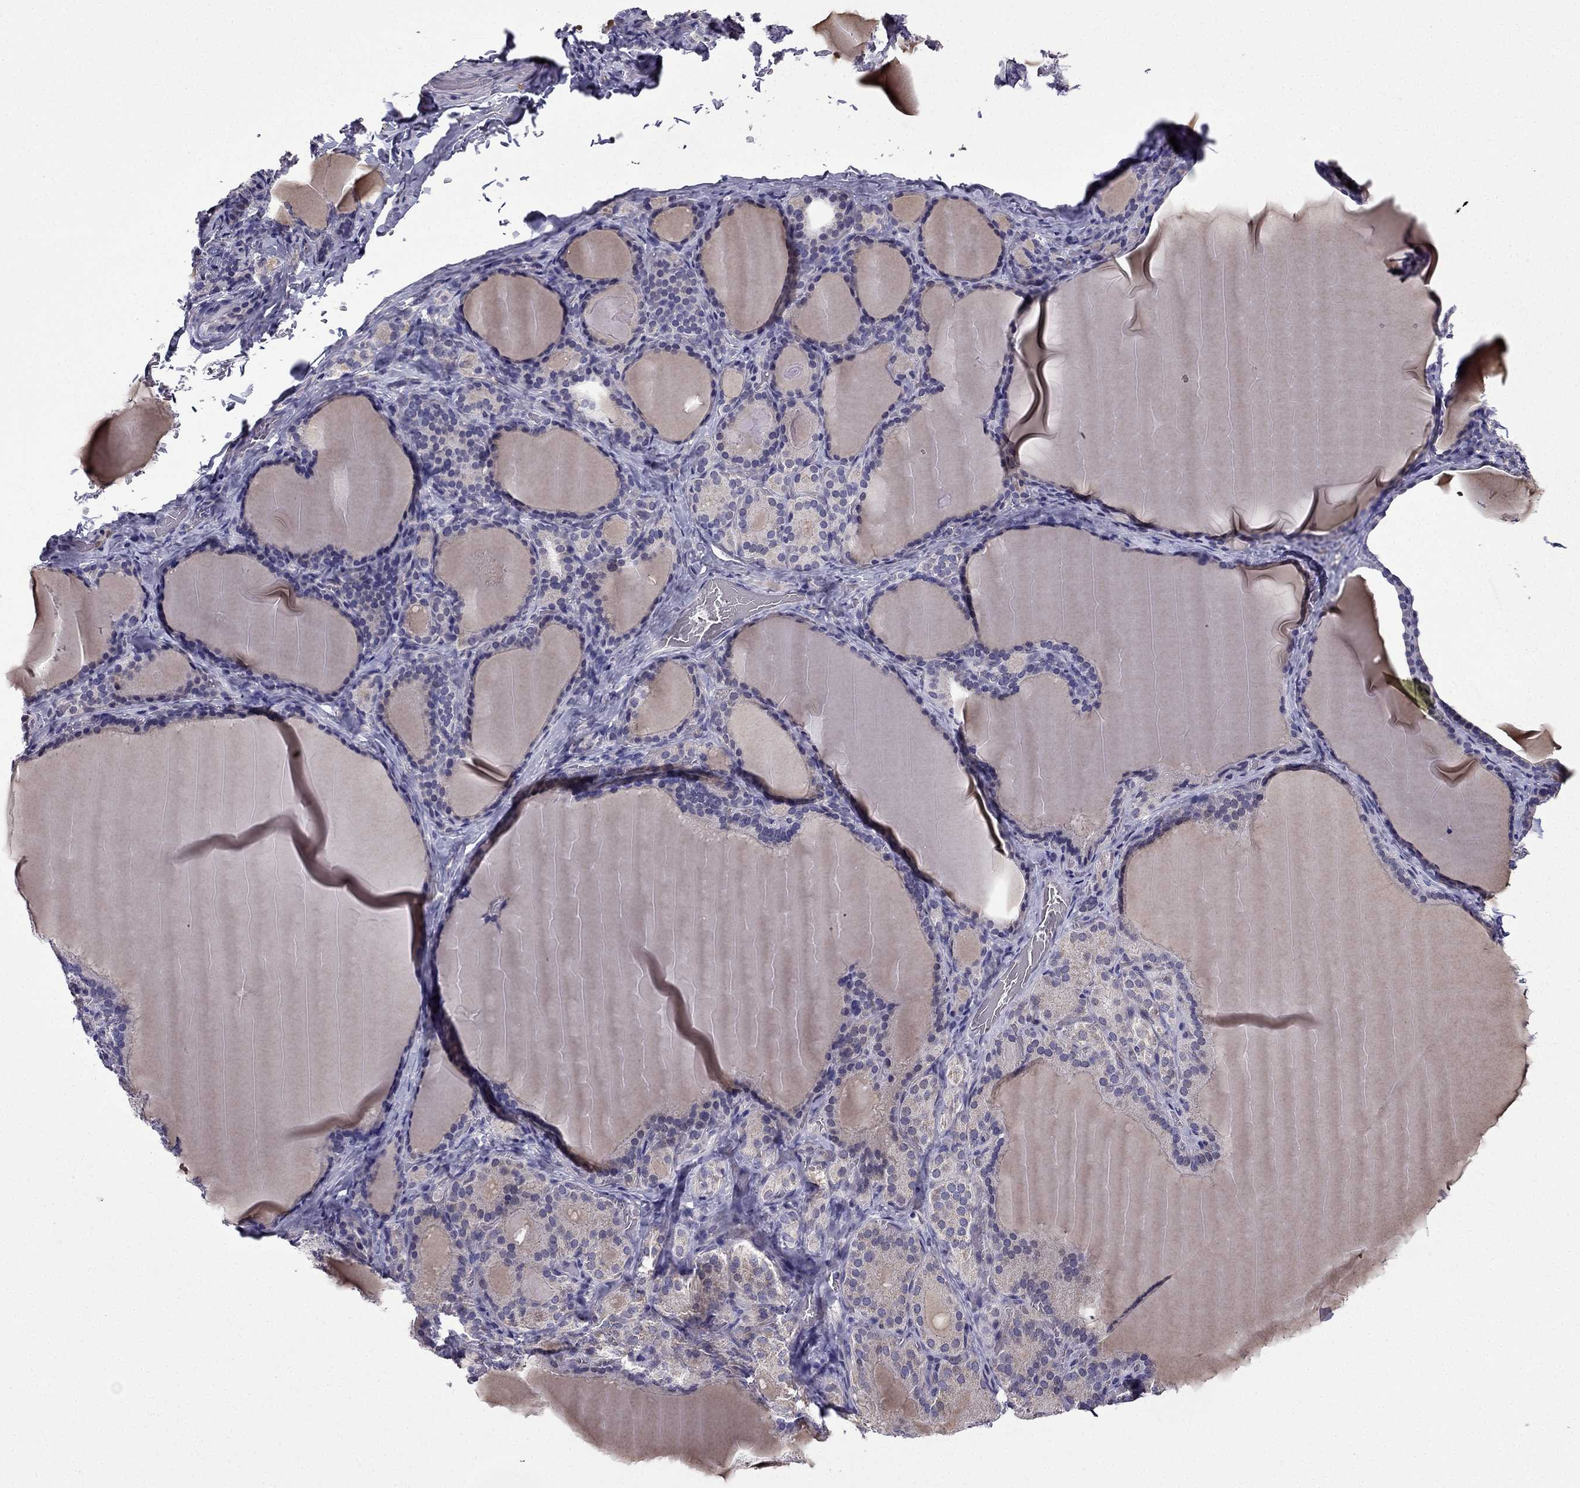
{"staining": {"intensity": "negative", "quantity": "none", "location": "none"}, "tissue": "thyroid gland", "cell_type": "Glandular cells", "image_type": "normal", "snomed": [{"axis": "morphology", "description": "Normal tissue, NOS"}, {"axis": "morphology", "description": "Hyperplasia, NOS"}, {"axis": "topography", "description": "Thyroid gland"}], "caption": "Thyroid gland stained for a protein using IHC displays no positivity glandular cells.", "gene": "SLC6A2", "patient": {"sex": "female", "age": 27}}